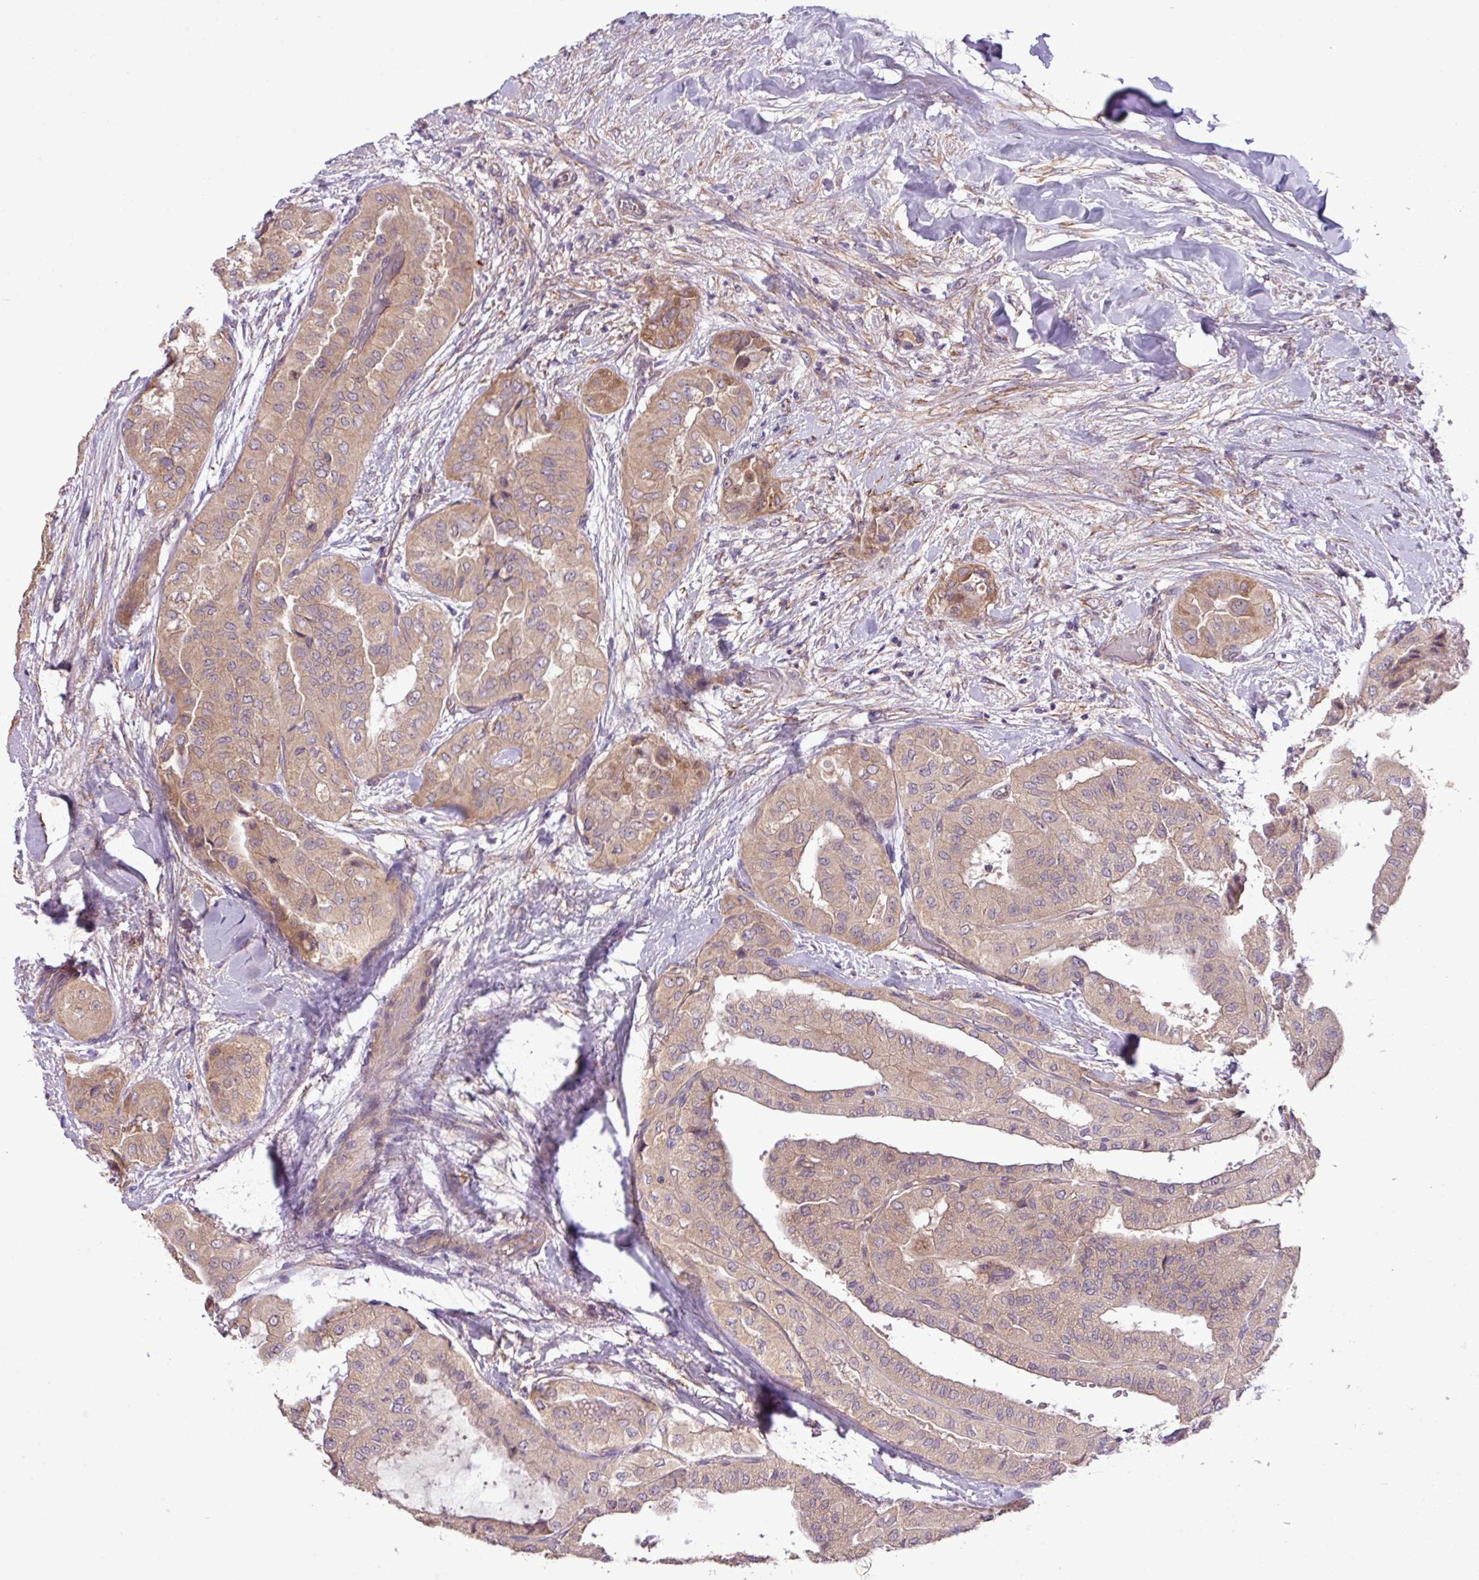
{"staining": {"intensity": "moderate", "quantity": ">75%", "location": "cytoplasmic/membranous"}, "tissue": "thyroid cancer", "cell_type": "Tumor cells", "image_type": "cancer", "snomed": [{"axis": "morphology", "description": "Papillary adenocarcinoma, NOS"}, {"axis": "topography", "description": "Thyroid gland"}], "caption": "Moderate cytoplasmic/membranous protein positivity is appreciated in approximately >75% of tumor cells in thyroid cancer. The staining was performed using DAB (3,3'-diaminobenzidine) to visualize the protein expression in brown, while the nuclei were stained in blue with hematoxylin (Magnification: 20x).", "gene": "XIAP", "patient": {"sex": "female", "age": 59}}